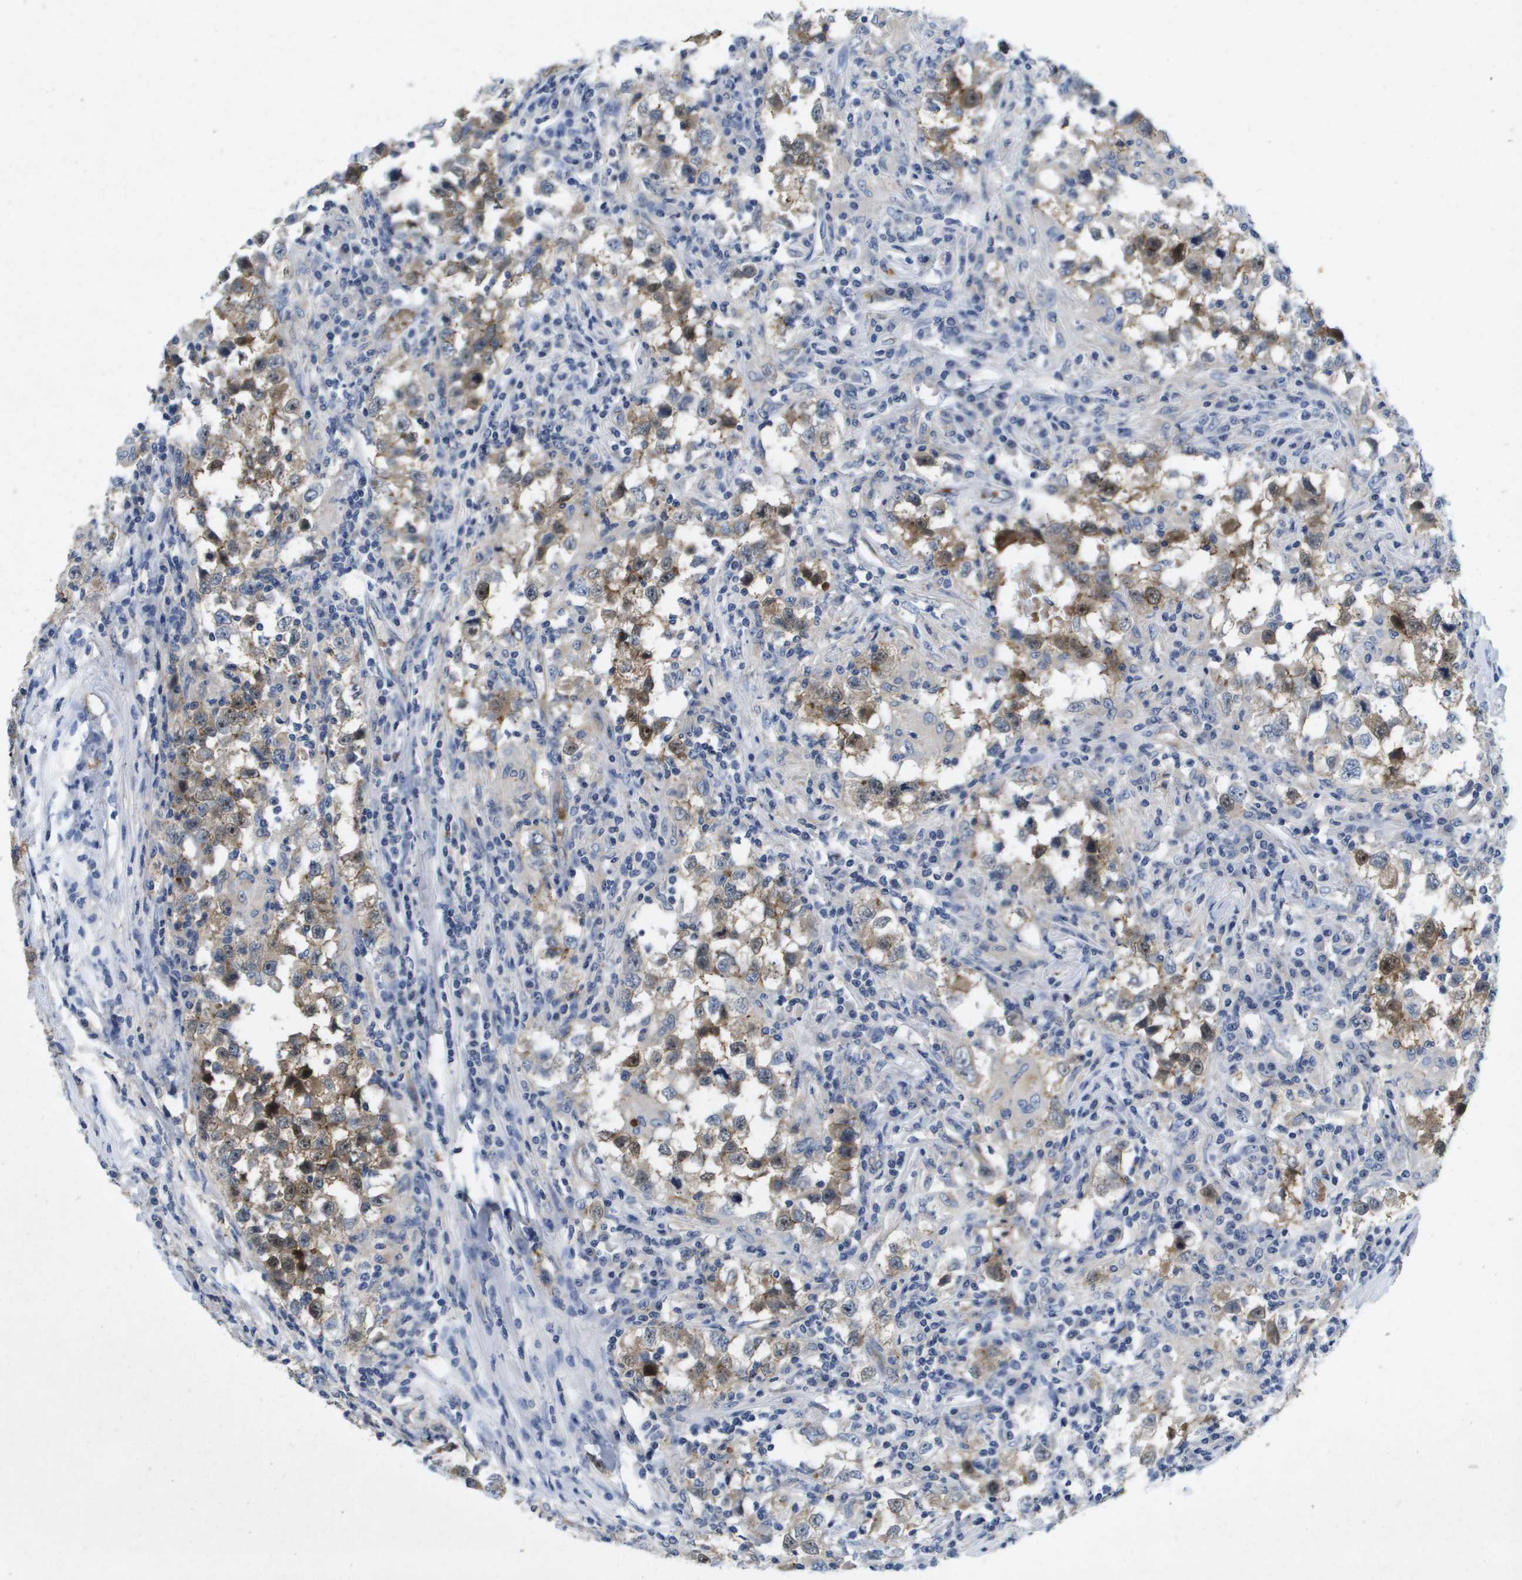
{"staining": {"intensity": "moderate", "quantity": "25%-75%", "location": "cytoplasmic/membranous,nuclear"}, "tissue": "testis cancer", "cell_type": "Tumor cells", "image_type": "cancer", "snomed": [{"axis": "morphology", "description": "Carcinoma, Embryonal, NOS"}, {"axis": "topography", "description": "Testis"}], "caption": "About 25%-75% of tumor cells in human testis embryonal carcinoma demonstrate moderate cytoplasmic/membranous and nuclear protein expression as visualized by brown immunohistochemical staining.", "gene": "LIPG", "patient": {"sex": "male", "age": 21}}